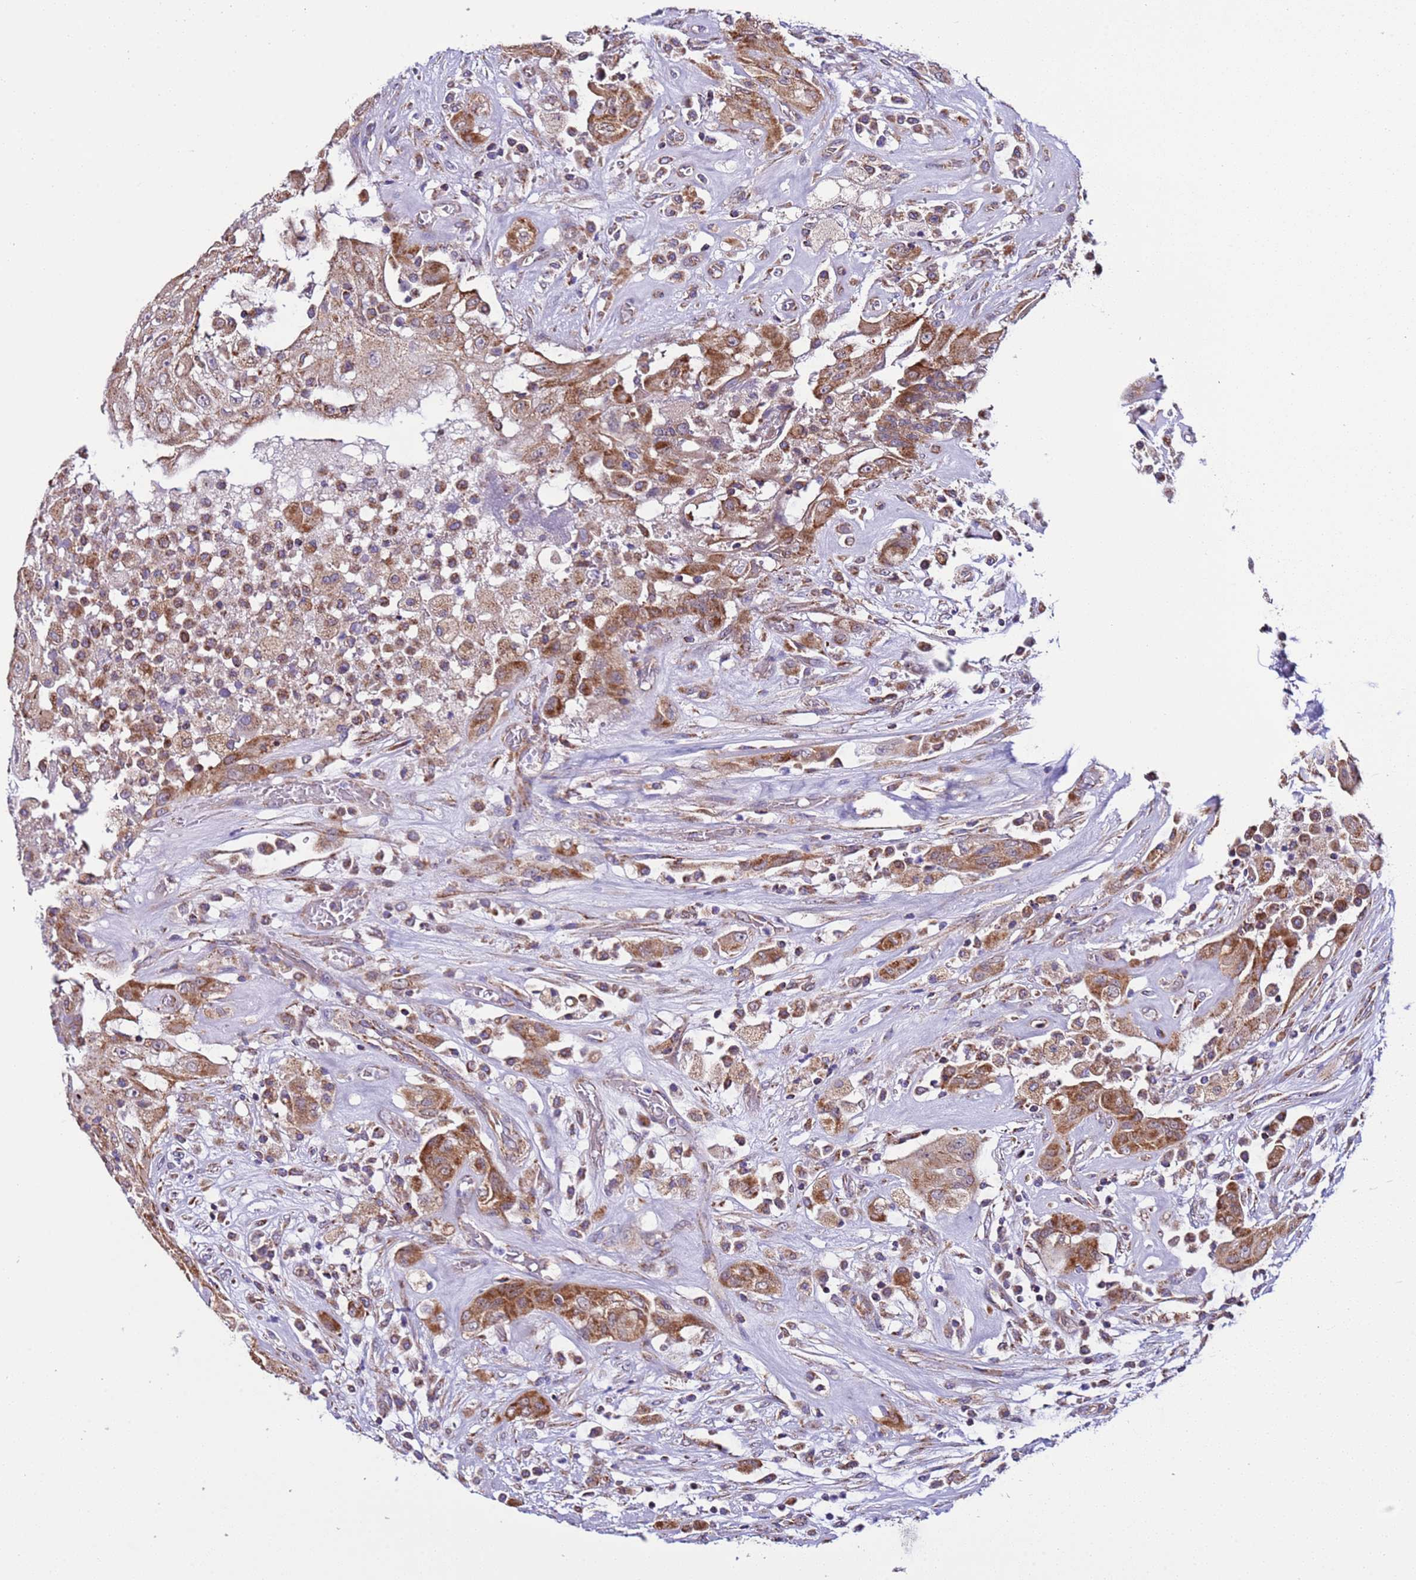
{"staining": {"intensity": "moderate", "quantity": ">75%", "location": "cytoplasmic/membranous"}, "tissue": "thyroid cancer", "cell_type": "Tumor cells", "image_type": "cancer", "snomed": [{"axis": "morphology", "description": "Papillary adenocarcinoma, NOS"}, {"axis": "topography", "description": "Thyroid gland"}], "caption": "IHC photomicrograph of neoplastic tissue: papillary adenocarcinoma (thyroid) stained using IHC demonstrates medium levels of moderate protein expression localized specifically in the cytoplasmic/membranous of tumor cells, appearing as a cytoplasmic/membranous brown color.", "gene": "AHI1", "patient": {"sex": "female", "age": 59}}